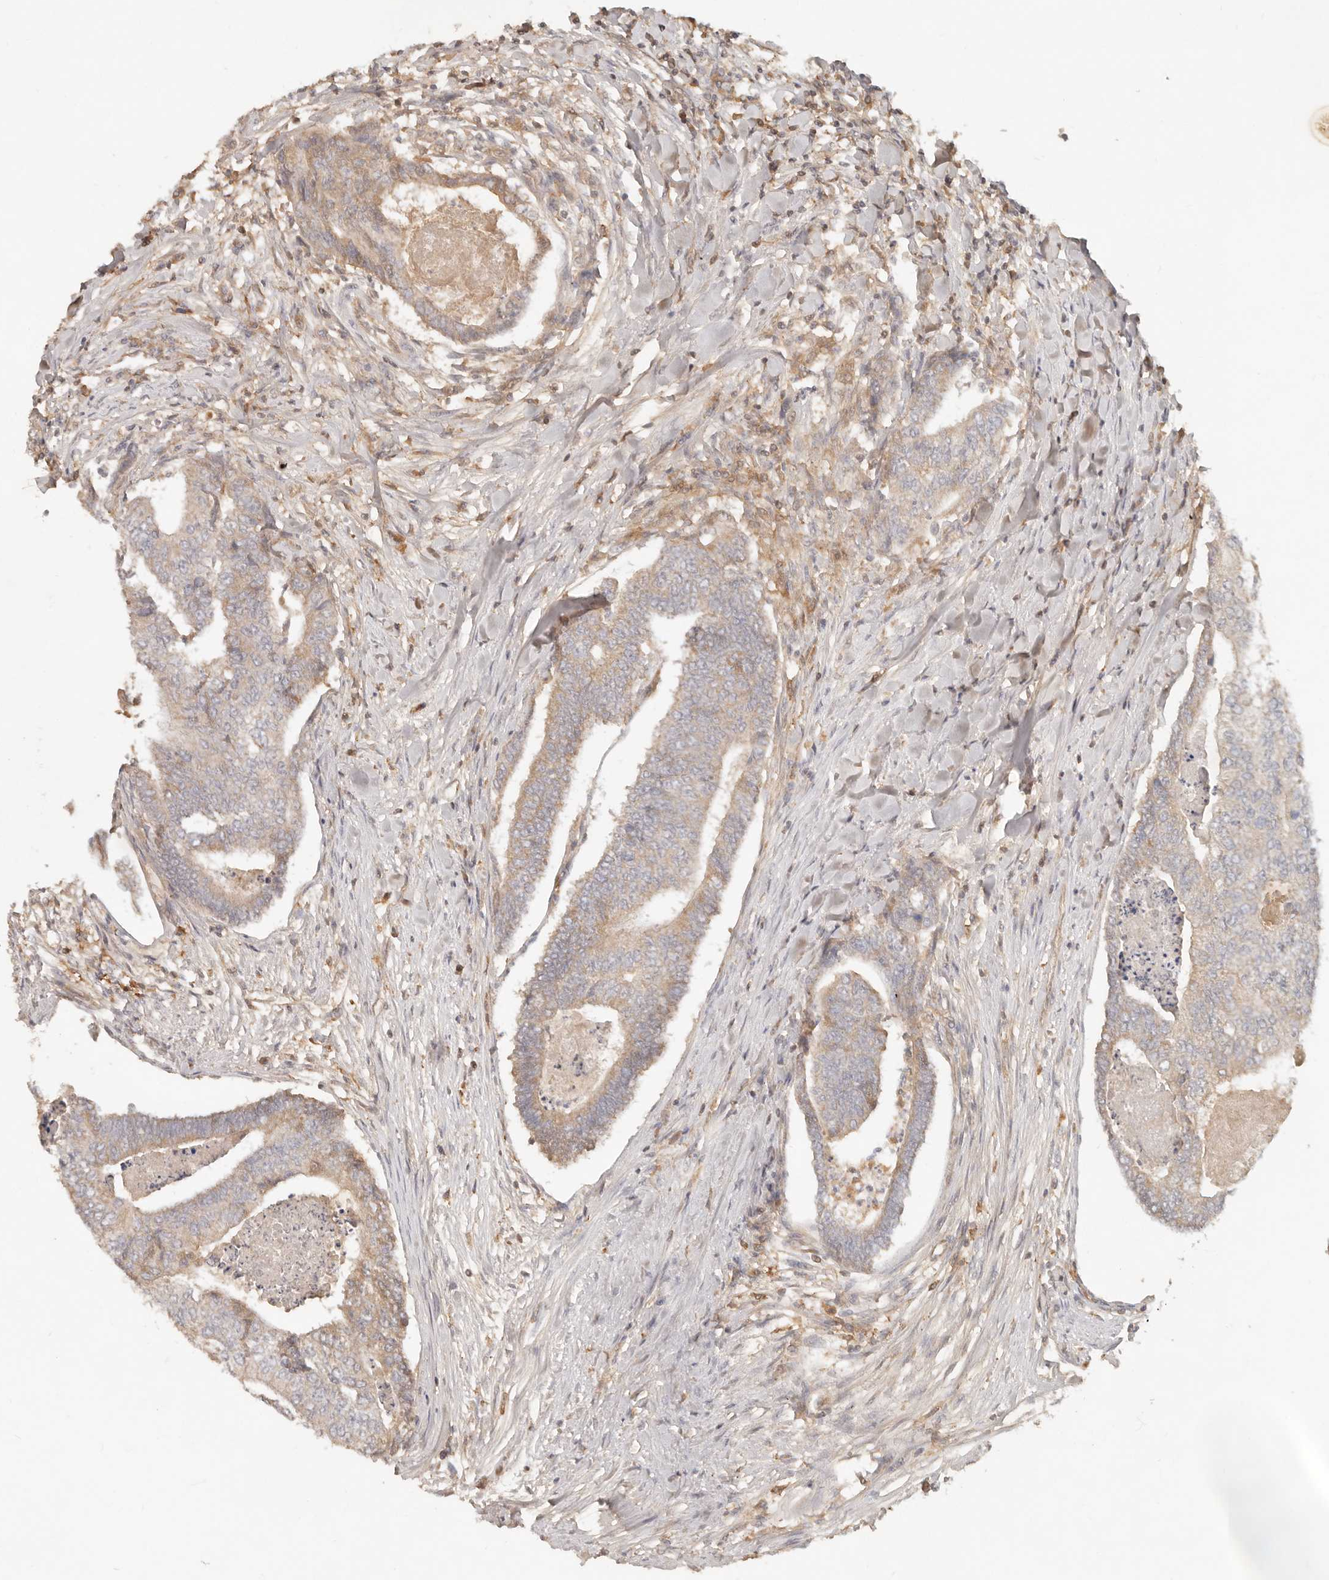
{"staining": {"intensity": "weak", "quantity": "25%-75%", "location": "cytoplasmic/membranous"}, "tissue": "colorectal cancer", "cell_type": "Tumor cells", "image_type": "cancer", "snomed": [{"axis": "morphology", "description": "Adenocarcinoma, NOS"}, {"axis": "topography", "description": "Colon"}], "caption": "An image of human colorectal adenocarcinoma stained for a protein displays weak cytoplasmic/membranous brown staining in tumor cells.", "gene": "NECAP2", "patient": {"sex": "female", "age": 67}}